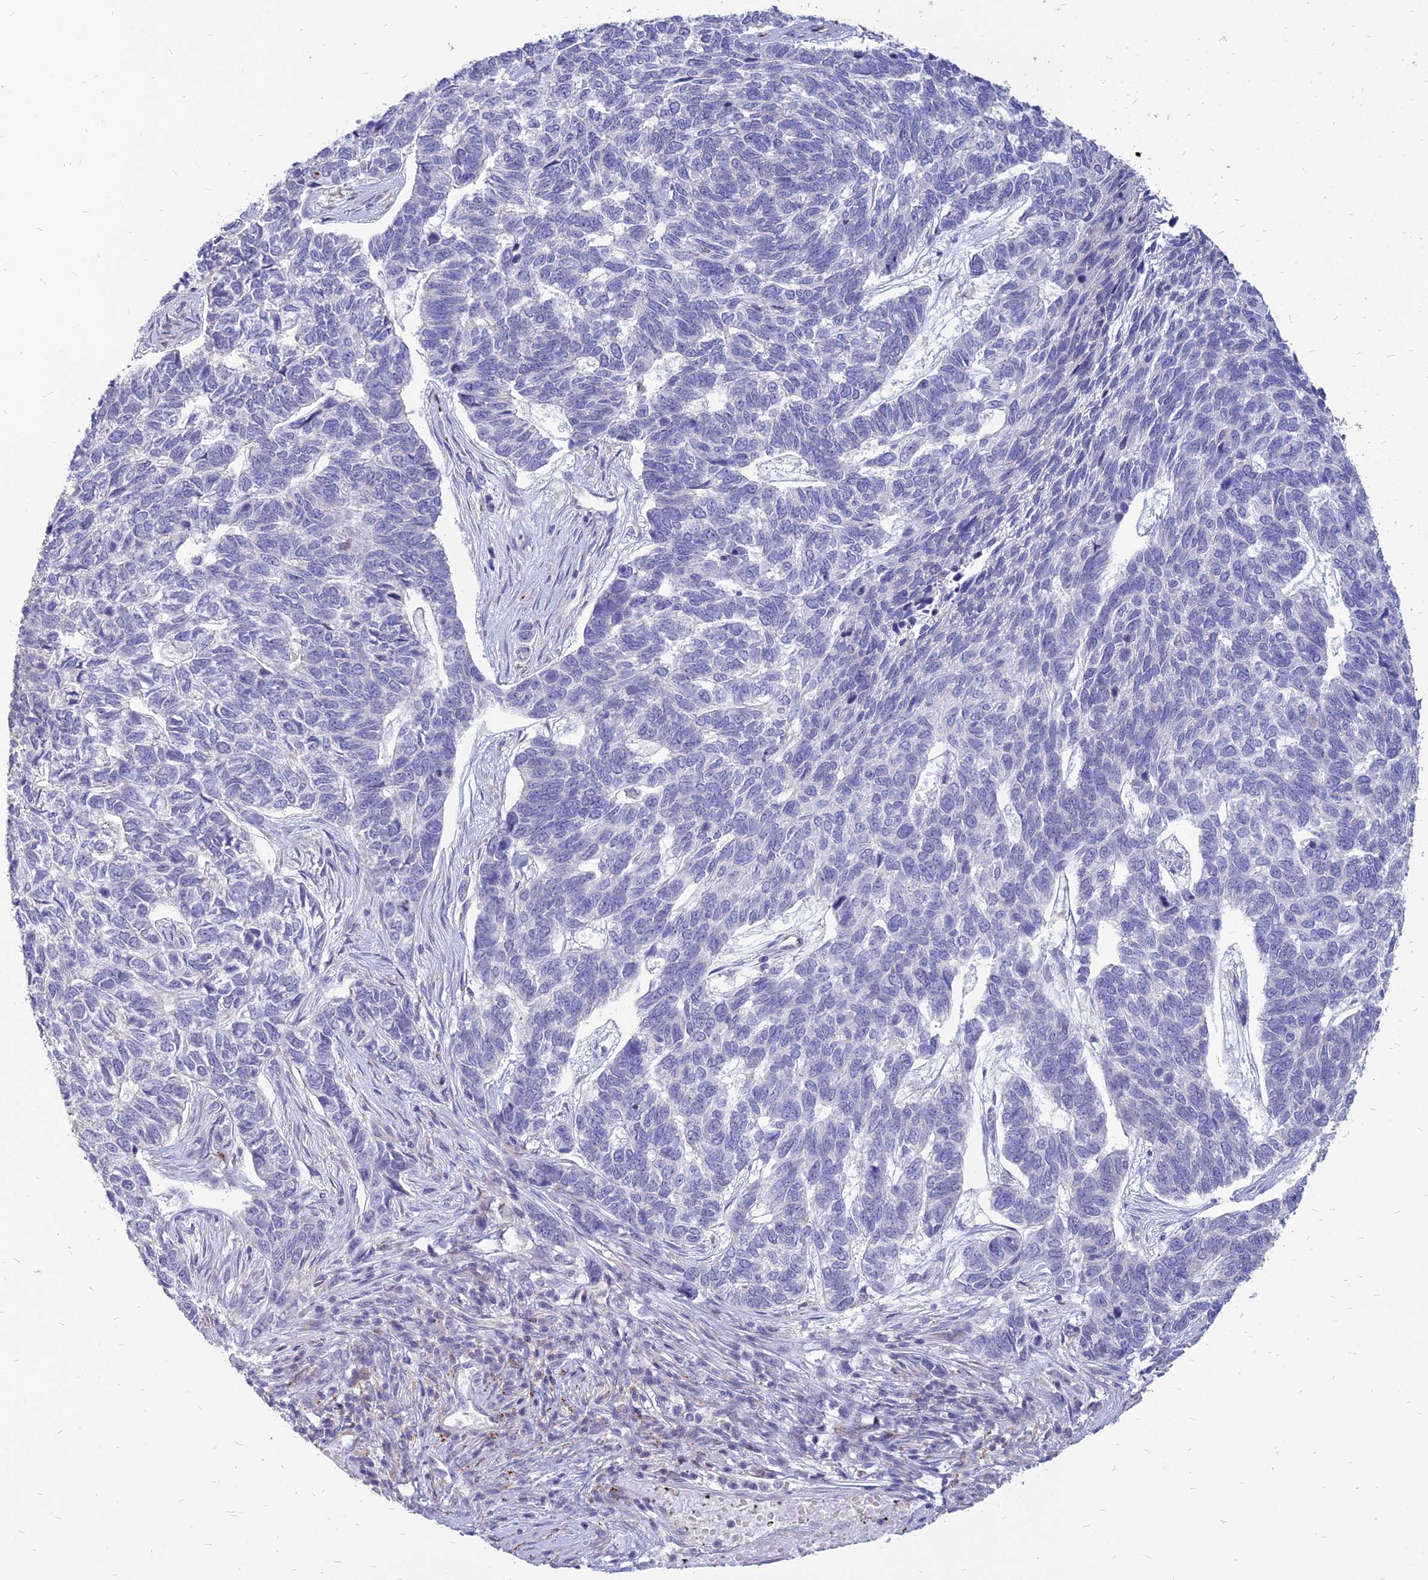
{"staining": {"intensity": "negative", "quantity": "none", "location": "none"}, "tissue": "skin cancer", "cell_type": "Tumor cells", "image_type": "cancer", "snomed": [{"axis": "morphology", "description": "Basal cell carcinoma"}, {"axis": "topography", "description": "Skin"}], "caption": "This is a histopathology image of IHC staining of skin cancer, which shows no positivity in tumor cells.", "gene": "ST3GAL6", "patient": {"sex": "female", "age": 65}}